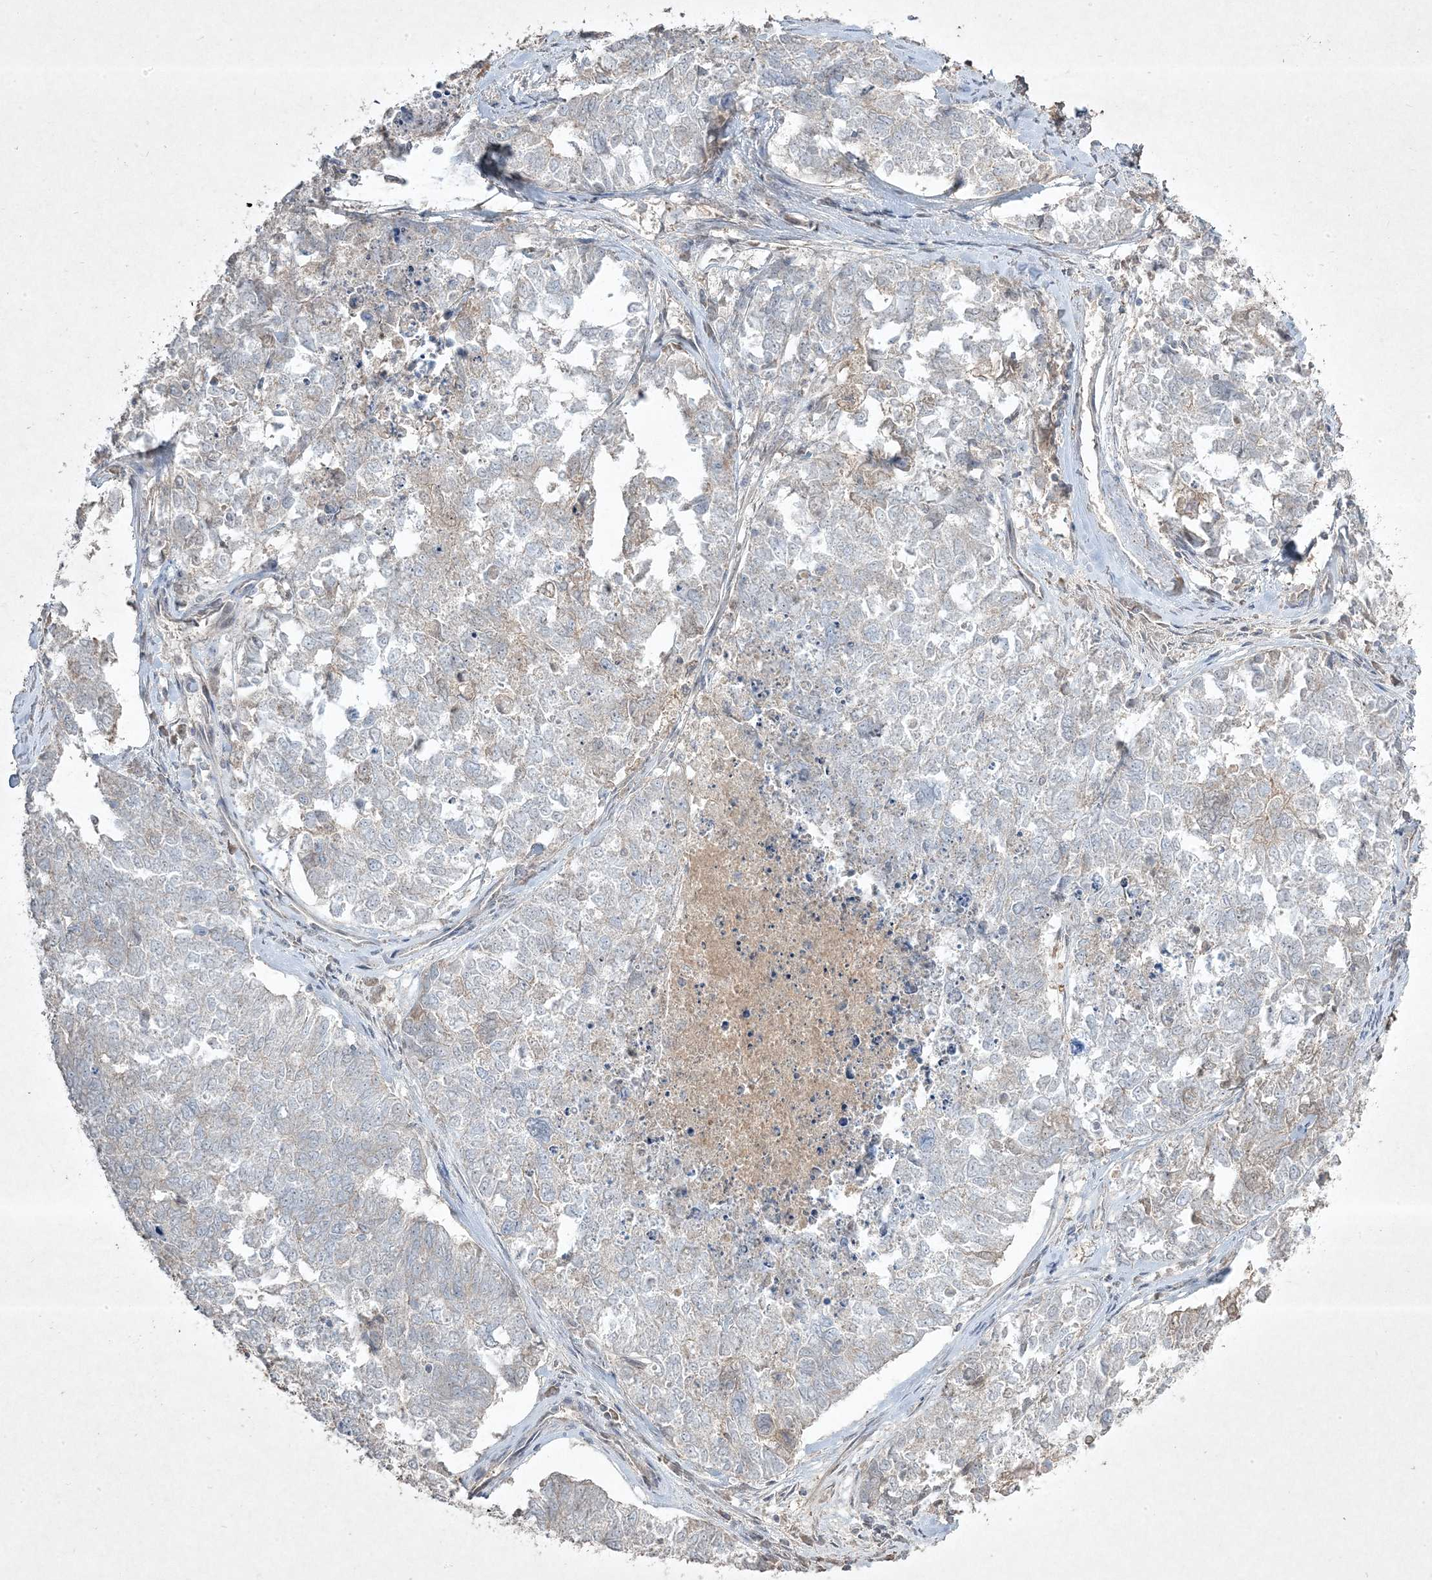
{"staining": {"intensity": "negative", "quantity": "none", "location": "none"}, "tissue": "cervical cancer", "cell_type": "Tumor cells", "image_type": "cancer", "snomed": [{"axis": "morphology", "description": "Squamous cell carcinoma, NOS"}, {"axis": "topography", "description": "Cervix"}], "caption": "IHC of cervical cancer (squamous cell carcinoma) reveals no expression in tumor cells.", "gene": "RGL4", "patient": {"sex": "female", "age": 63}}